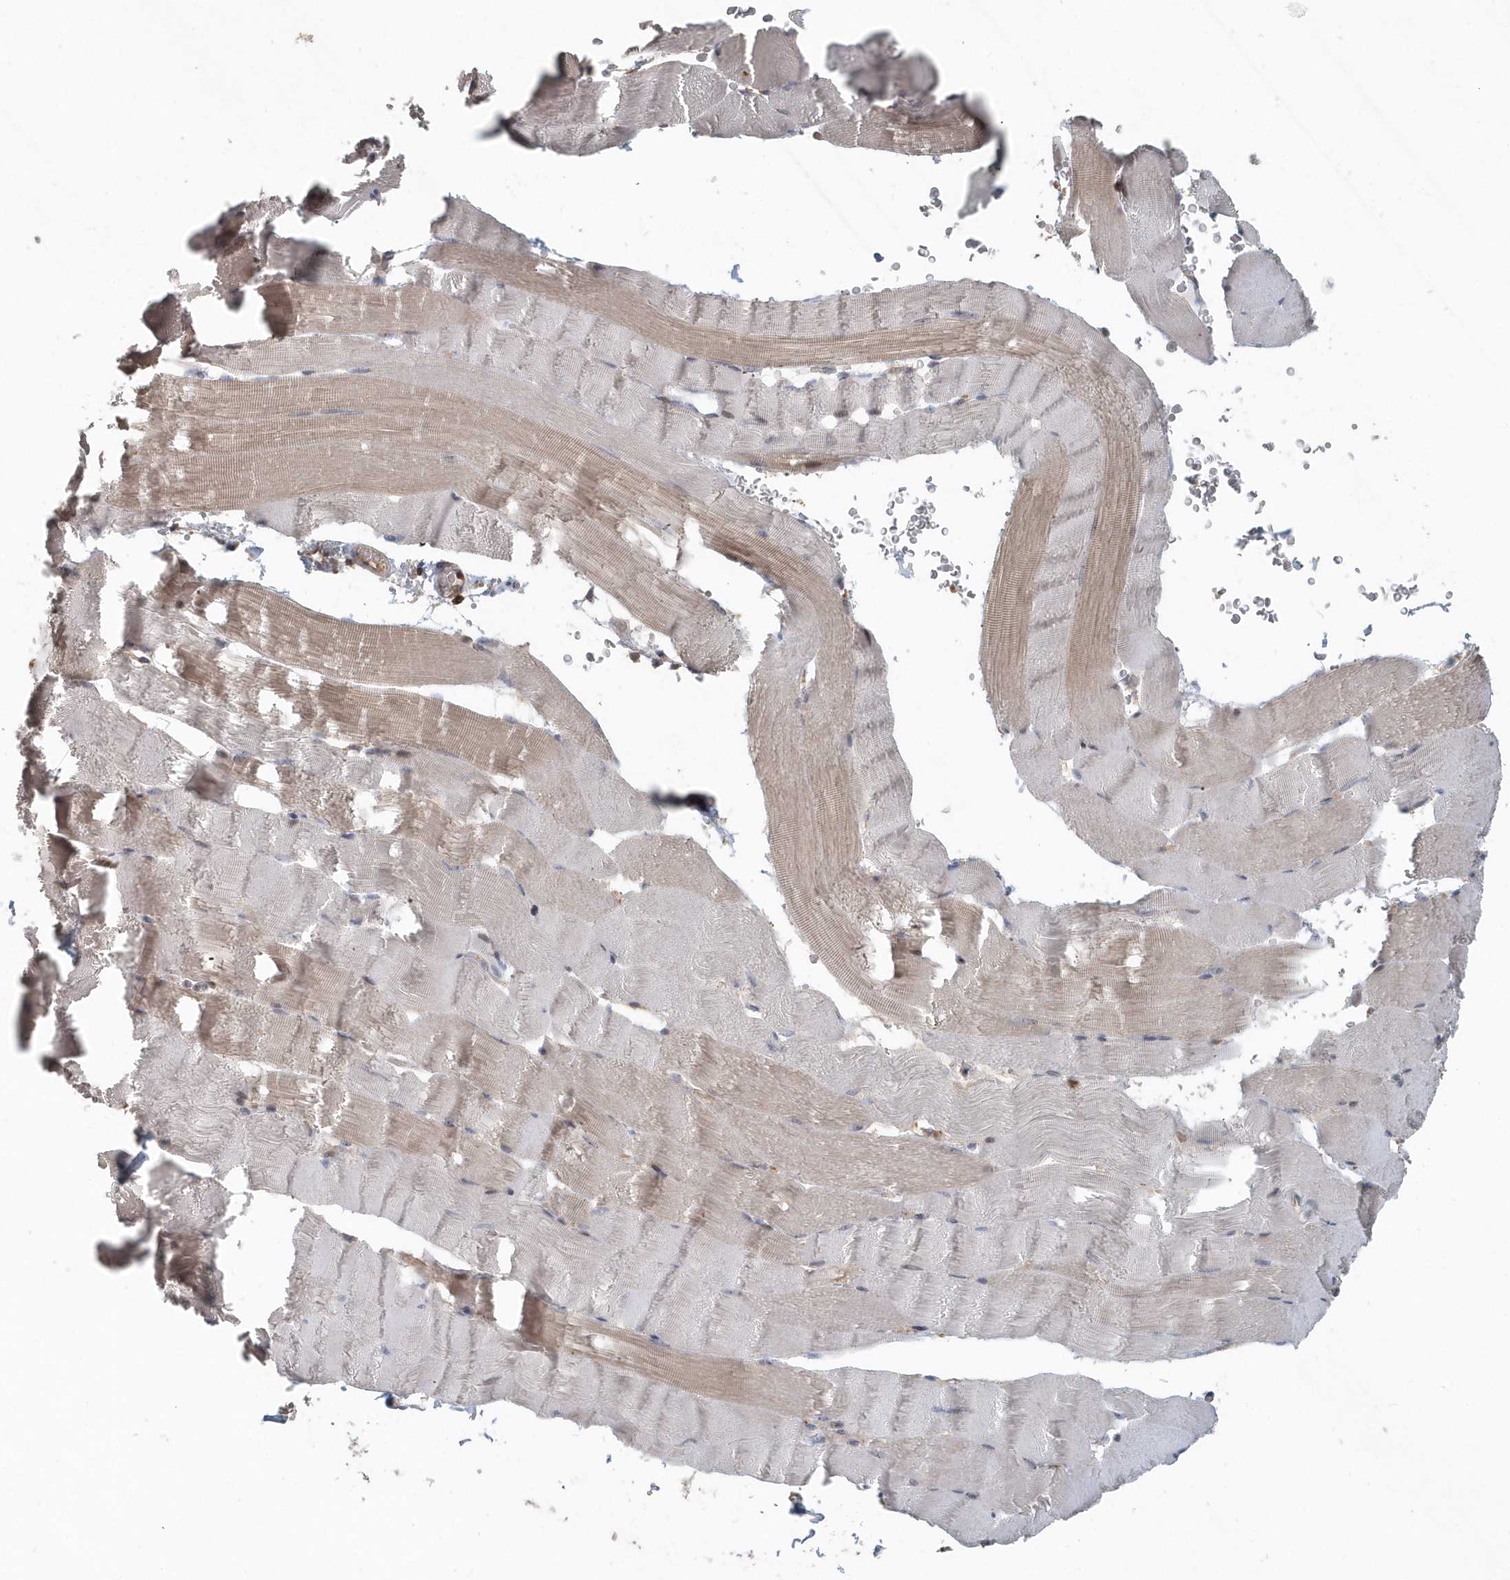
{"staining": {"intensity": "weak", "quantity": "25%-75%", "location": "cytoplasmic/membranous"}, "tissue": "skeletal muscle", "cell_type": "Myocytes", "image_type": "normal", "snomed": [{"axis": "morphology", "description": "Normal tissue, NOS"}, {"axis": "topography", "description": "Skeletal muscle"}], "caption": "High-power microscopy captured an IHC image of unremarkable skeletal muscle, revealing weak cytoplasmic/membranous positivity in about 25%-75% of myocytes.", "gene": "MMUT", "patient": {"sex": "male", "age": 62}}